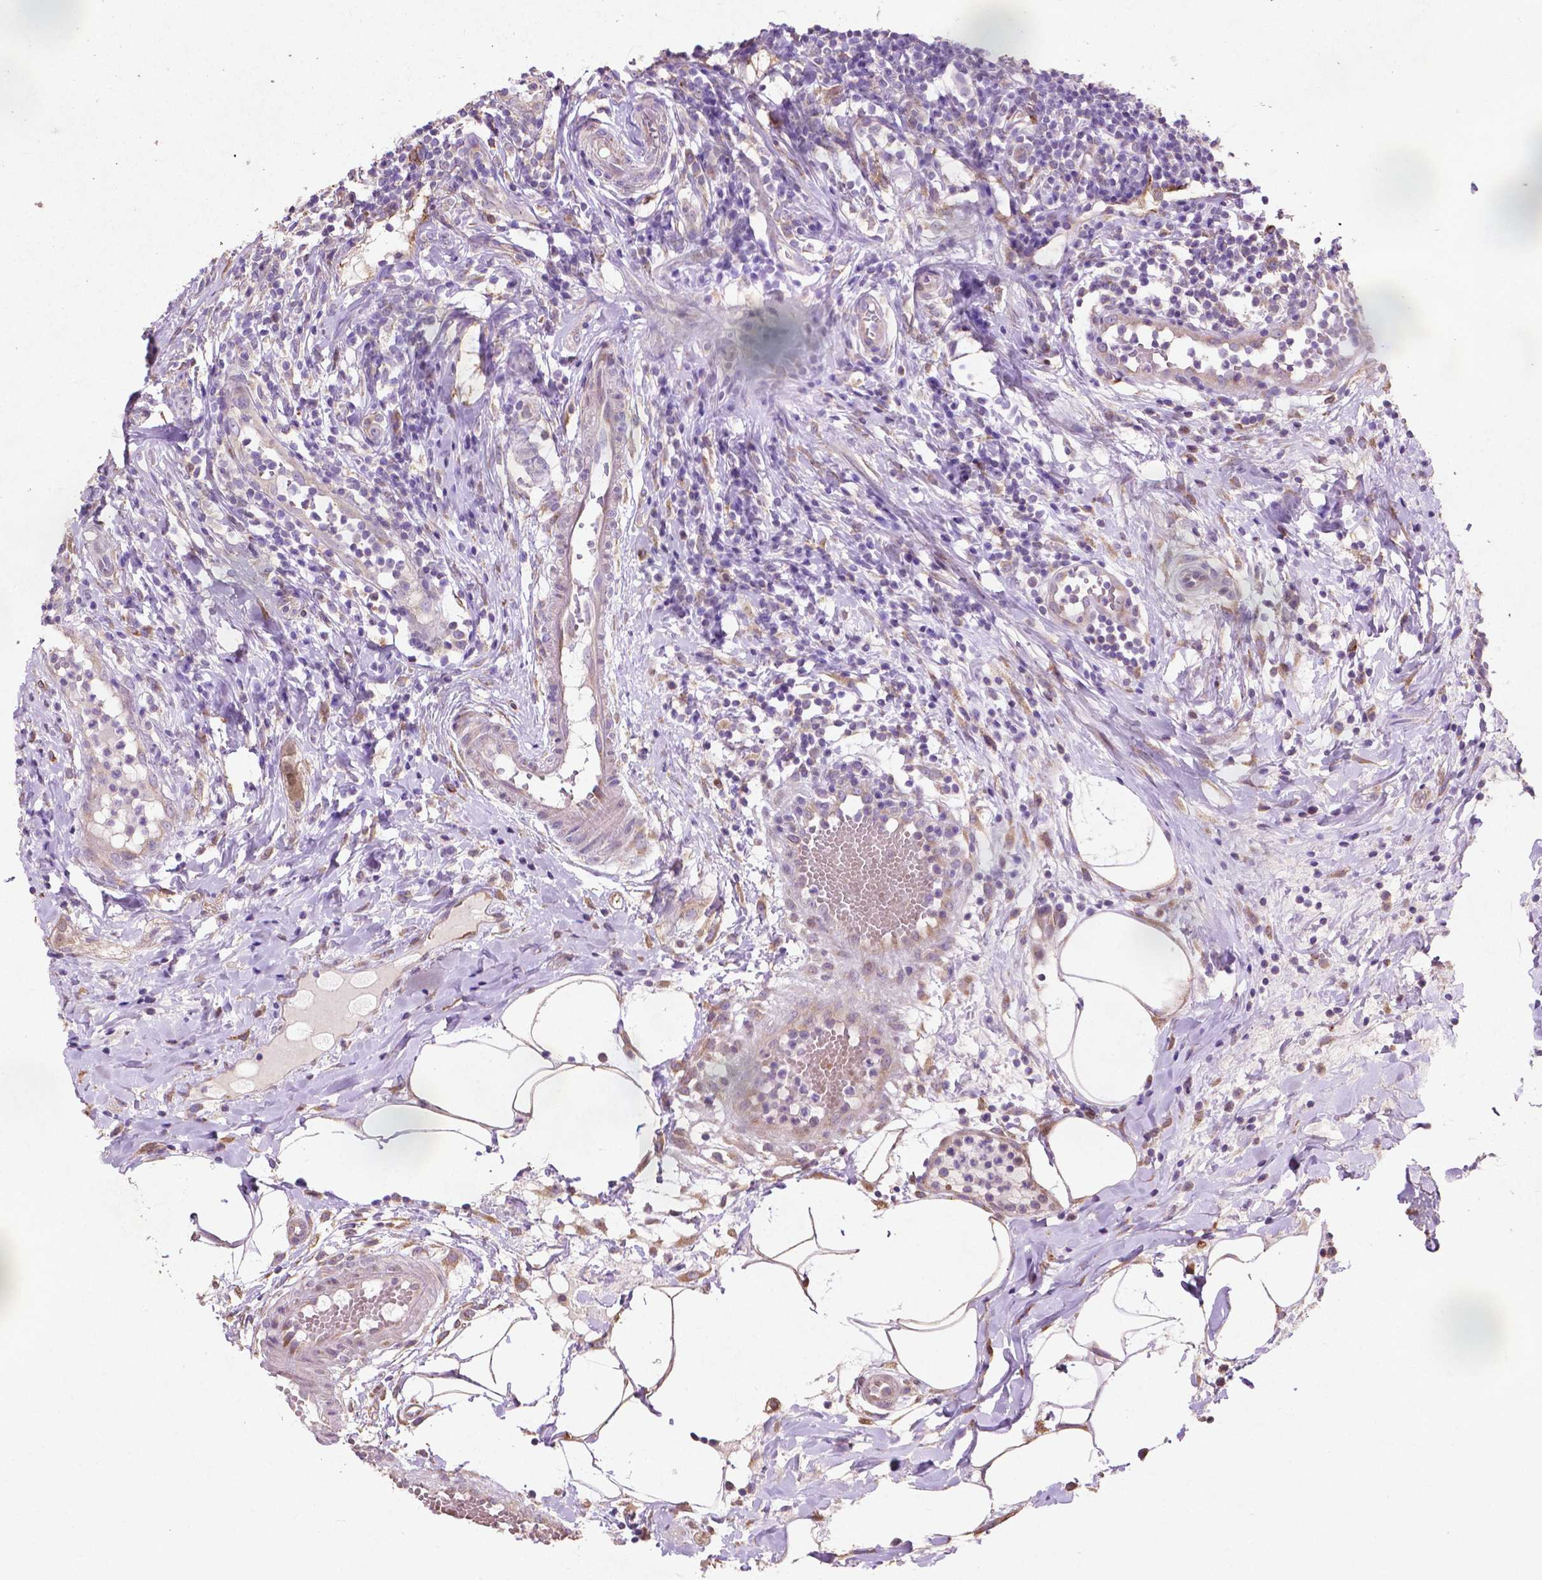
{"staining": {"intensity": "moderate", "quantity": "25%-75%", "location": "cytoplasmic/membranous"}, "tissue": "appendix", "cell_type": "Glandular cells", "image_type": "normal", "snomed": [{"axis": "morphology", "description": "Normal tissue, NOS"}, {"axis": "morphology", "description": "Inflammation, NOS"}, {"axis": "topography", "description": "Appendix"}], "caption": "Appendix was stained to show a protein in brown. There is medium levels of moderate cytoplasmic/membranous positivity in approximately 25%-75% of glandular cells. (brown staining indicates protein expression, while blue staining denotes nuclei).", "gene": "MBTPS1", "patient": {"sex": "male", "age": 16}}